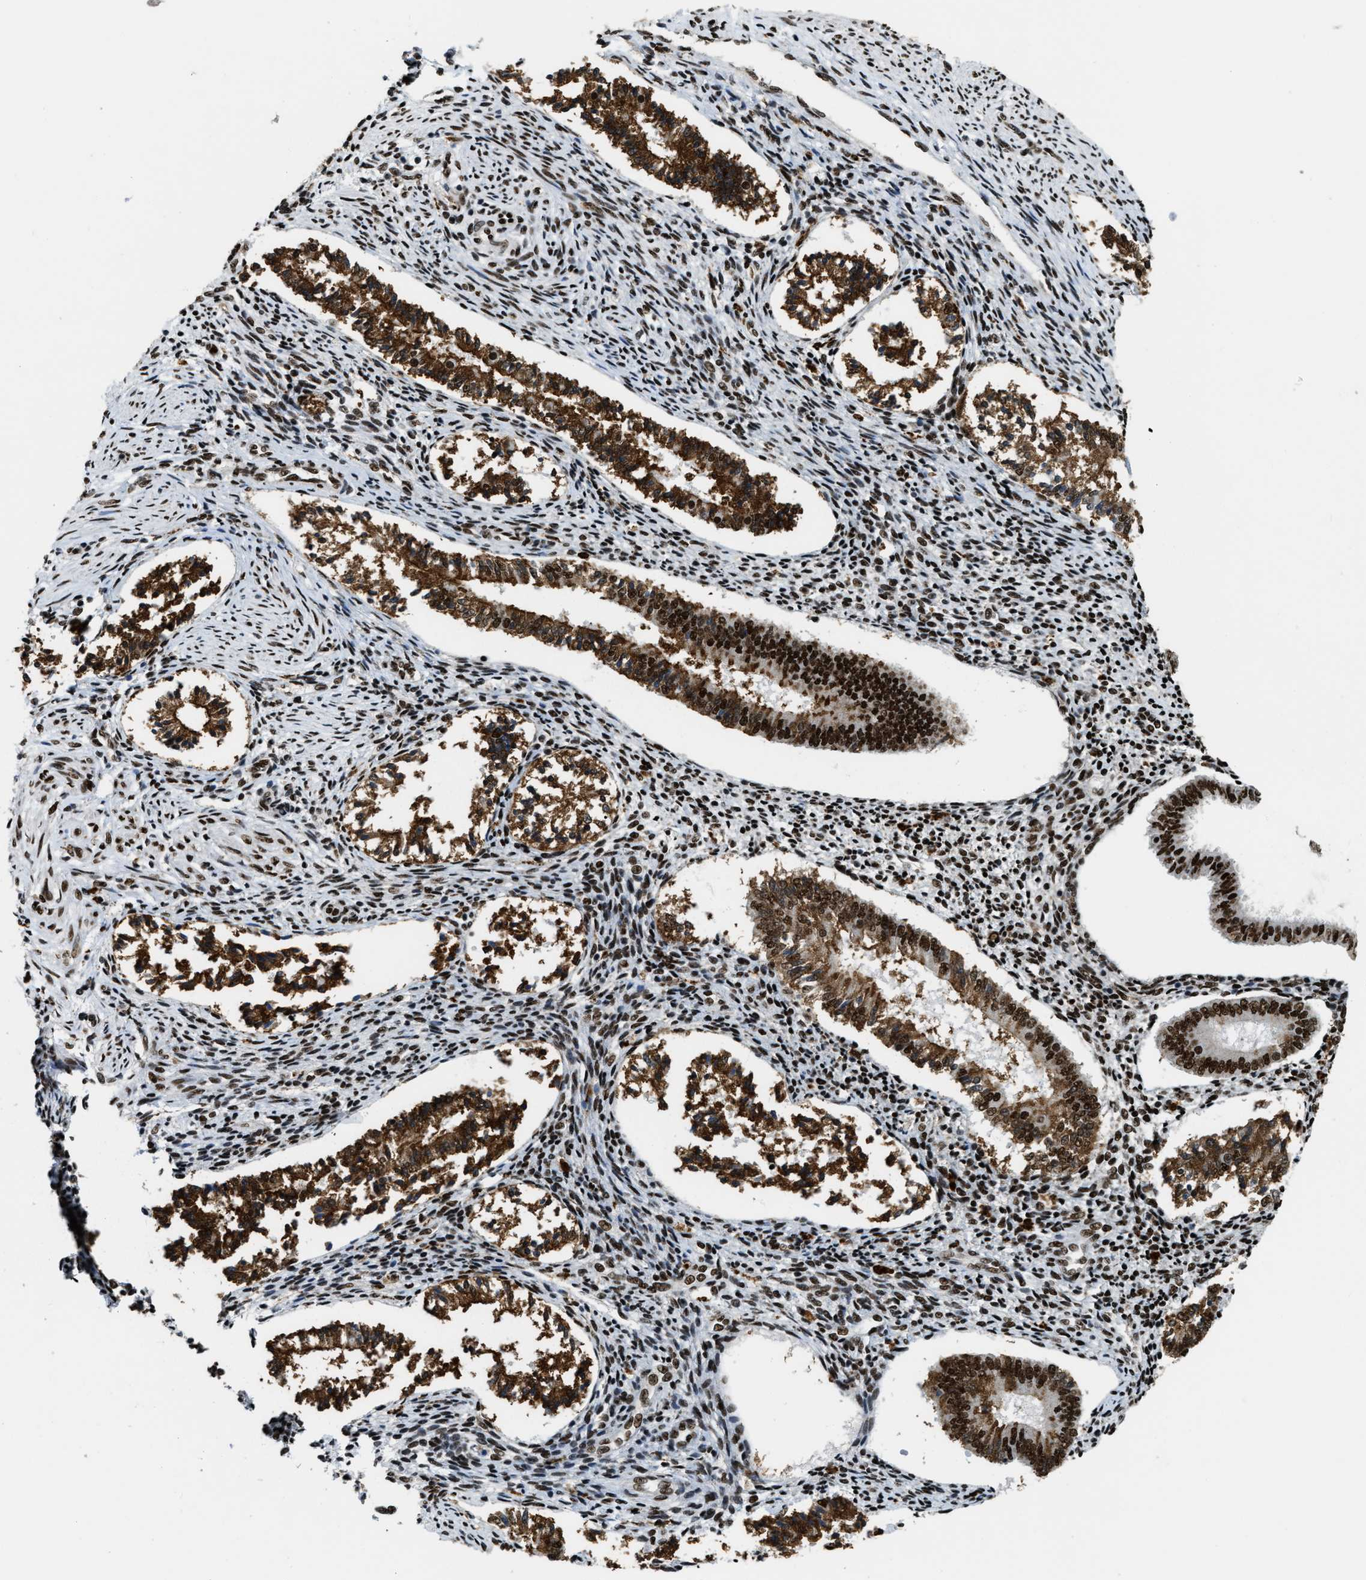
{"staining": {"intensity": "strong", "quantity": ">75%", "location": "nuclear"}, "tissue": "endometrium", "cell_type": "Cells in endometrial stroma", "image_type": "normal", "snomed": [{"axis": "morphology", "description": "Normal tissue, NOS"}, {"axis": "topography", "description": "Endometrium"}], "caption": "Brown immunohistochemical staining in benign endometrium demonstrates strong nuclear staining in about >75% of cells in endometrial stroma. (IHC, brightfield microscopy, high magnification).", "gene": "NUMA1", "patient": {"sex": "female", "age": 42}}